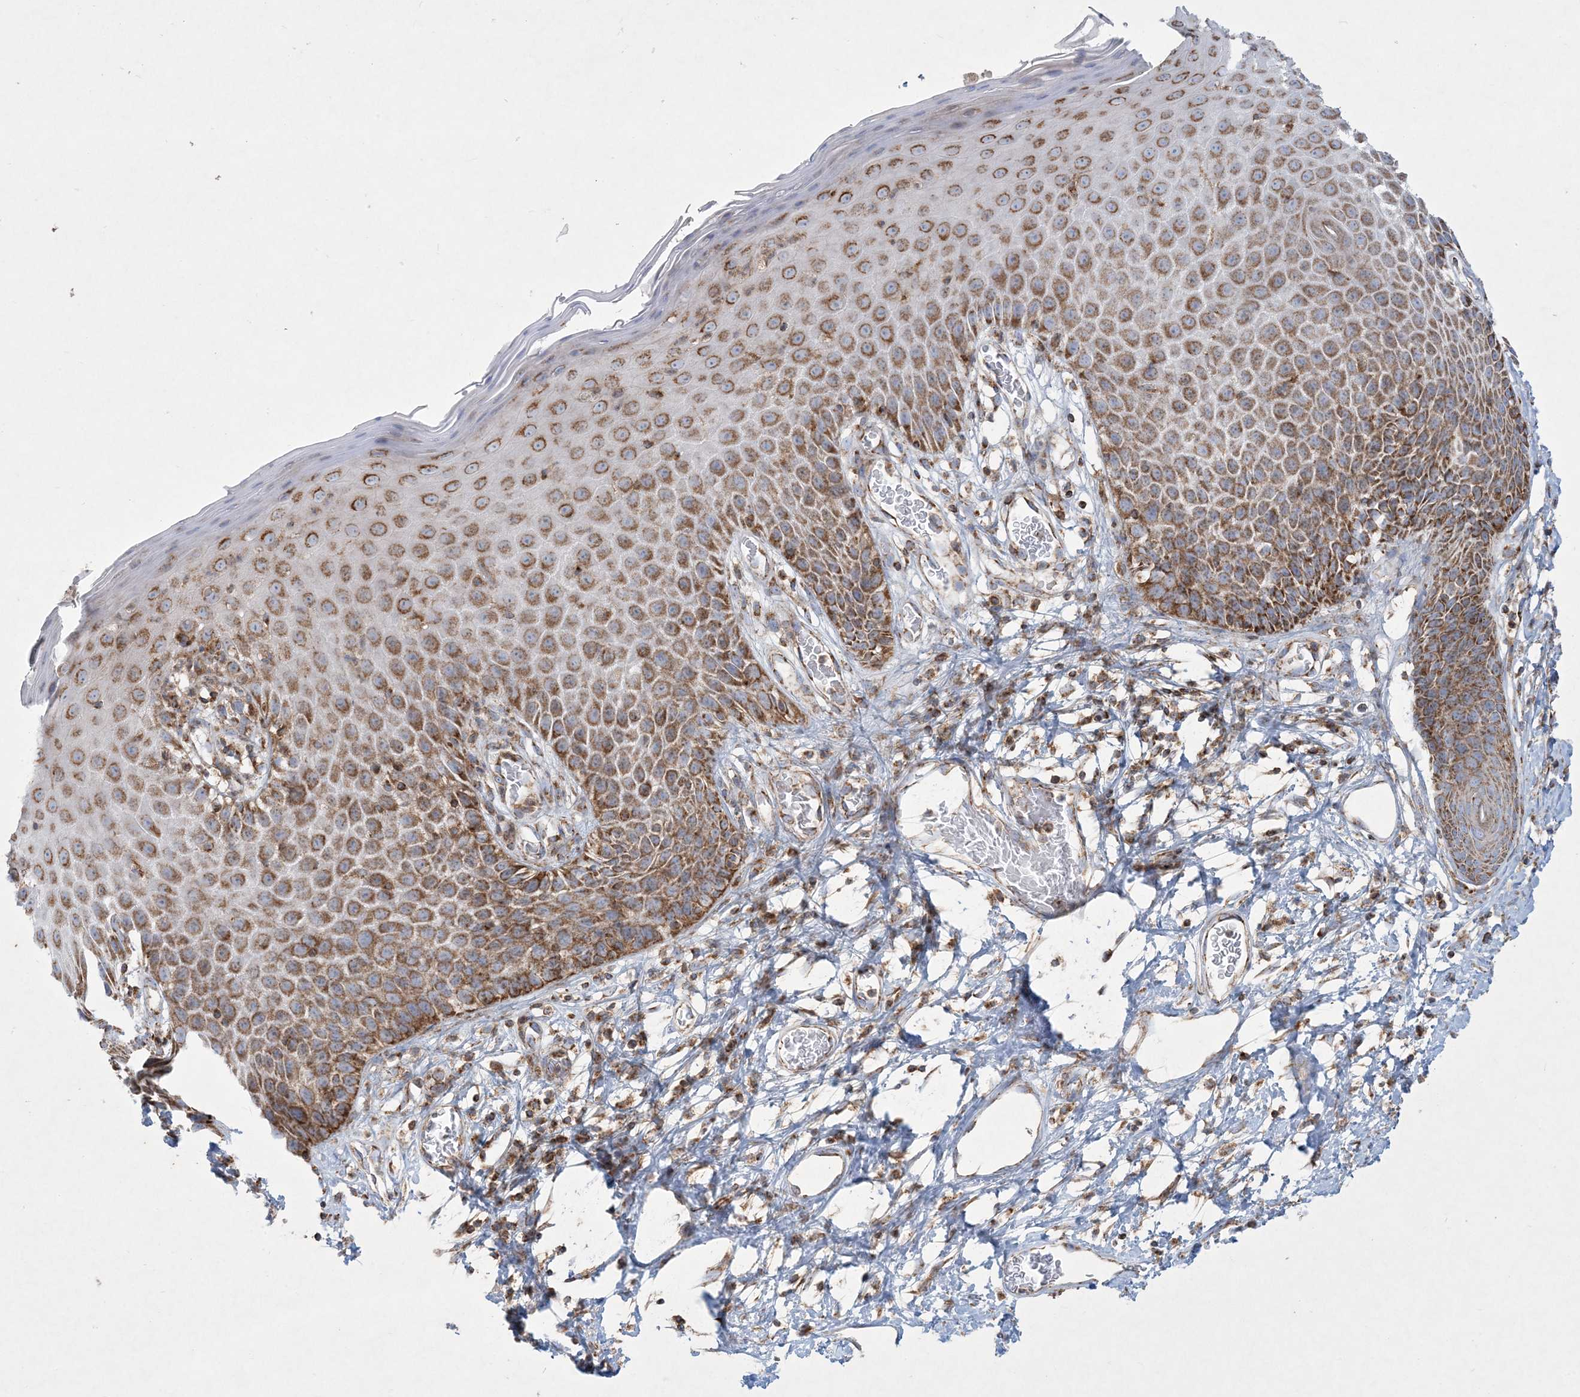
{"staining": {"intensity": "moderate", "quantity": ">75%", "location": "cytoplasmic/membranous"}, "tissue": "skin", "cell_type": "Epidermal cells", "image_type": "normal", "snomed": [{"axis": "morphology", "description": "Normal tissue, NOS"}, {"axis": "topography", "description": "Vulva"}], "caption": "Epidermal cells display medium levels of moderate cytoplasmic/membranous staining in about >75% of cells in normal human skin. (IHC, brightfield microscopy, high magnification).", "gene": "BEND4", "patient": {"sex": "female", "age": 68}}